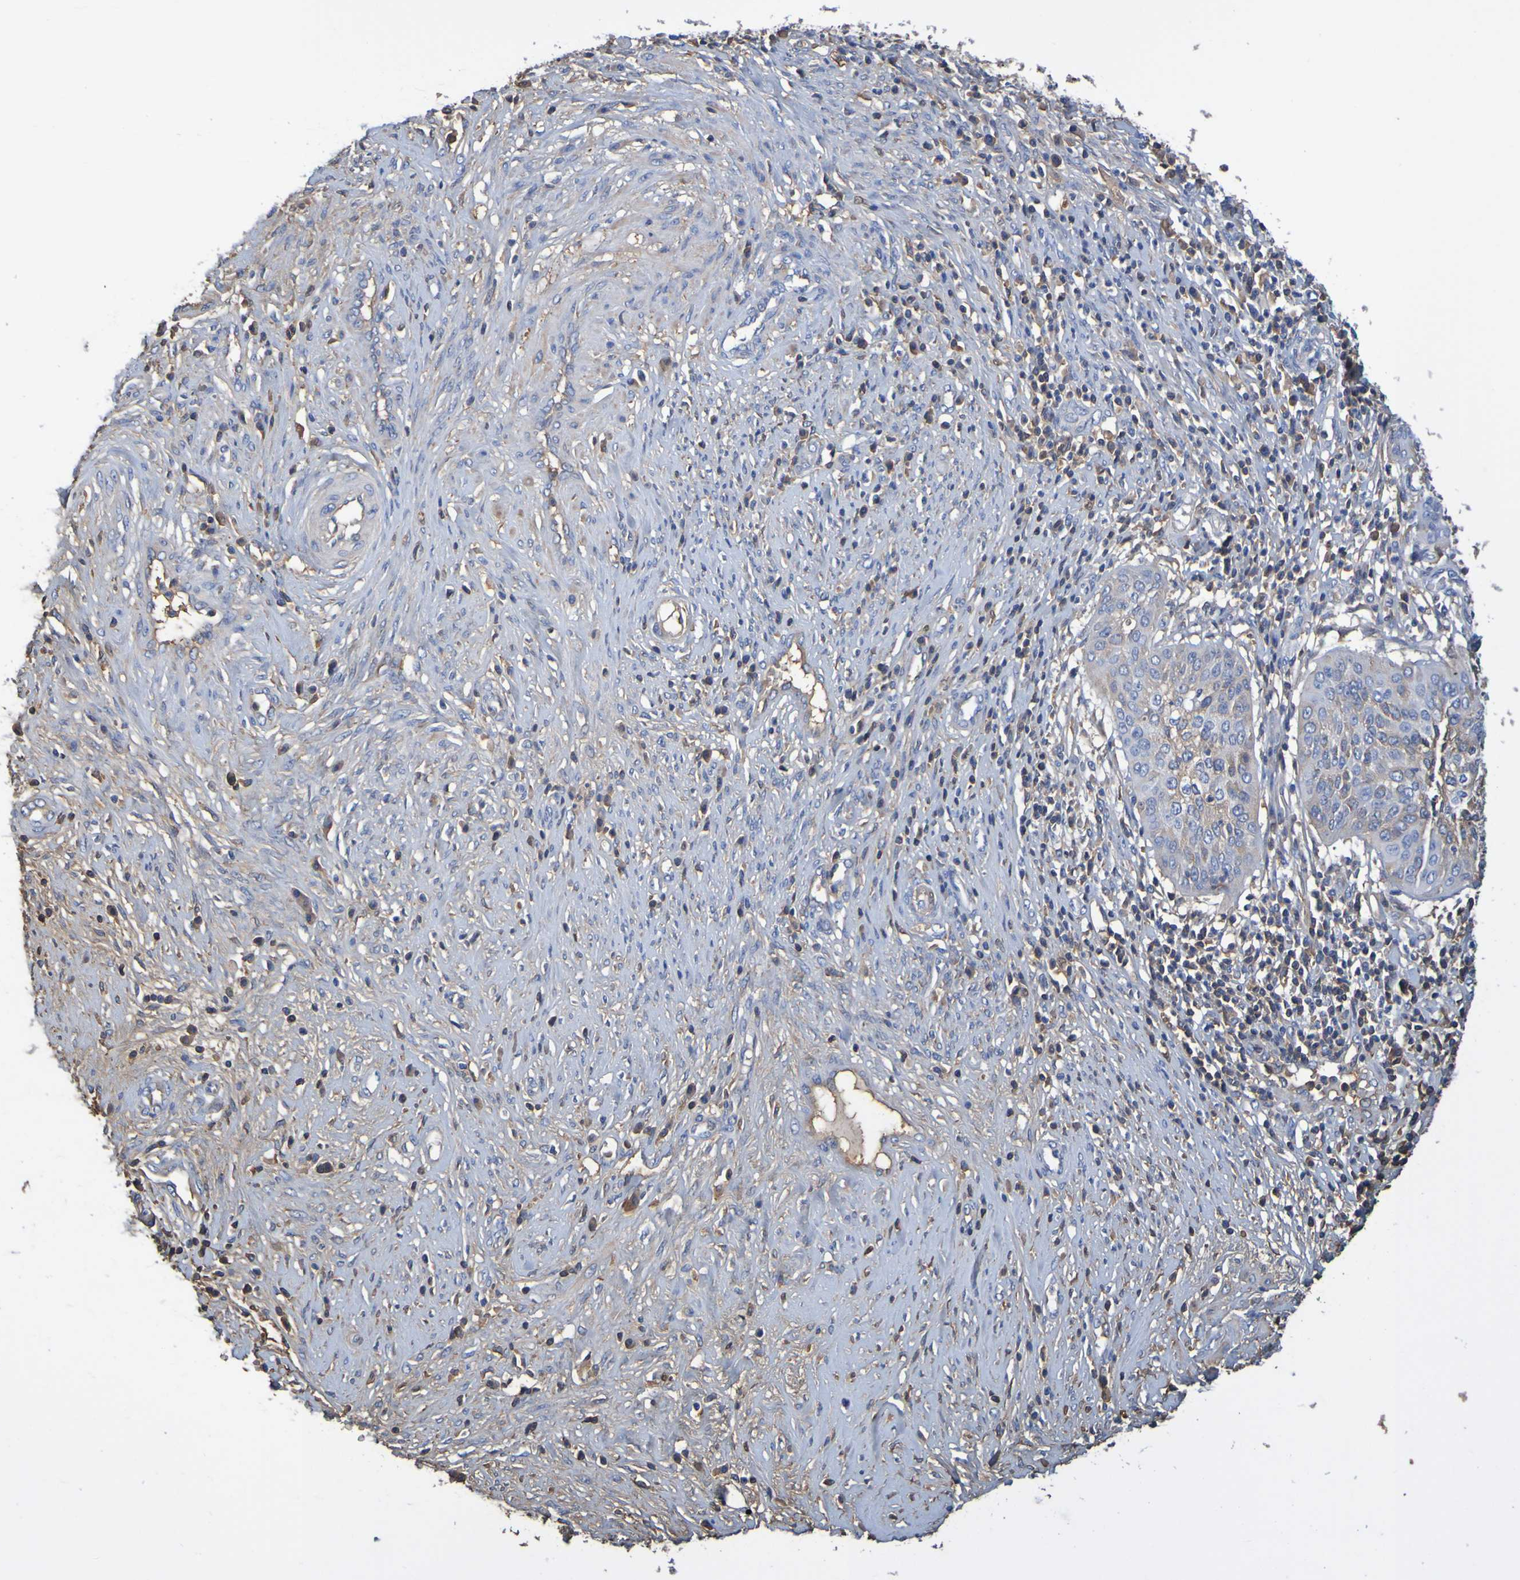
{"staining": {"intensity": "weak", "quantity": "<25%", "location": "cytoplasmic/membranous"}, "tissue": "cervical cancer", "cell_type": "Tumor cells", "image_type": "cancer", "snomed": [{"axis": "morphology", "description": "Normal tissue, NOS"}, {"axis": "morphology", "description": "Squamous cell carcinoma, NOS"}, {"axis": "topography", "description": "Cervix"}], "caption": "High magnification brightfield microscopy of cervical squamous cell carcinoma stained with DAB (3,3'-diaminobenzidine) (brown) and counterstained with hematoxylin (blue): tumor cells show no significant expression.", "gene": "GAB3", "patient": {"sex": "female", "age": 39}}